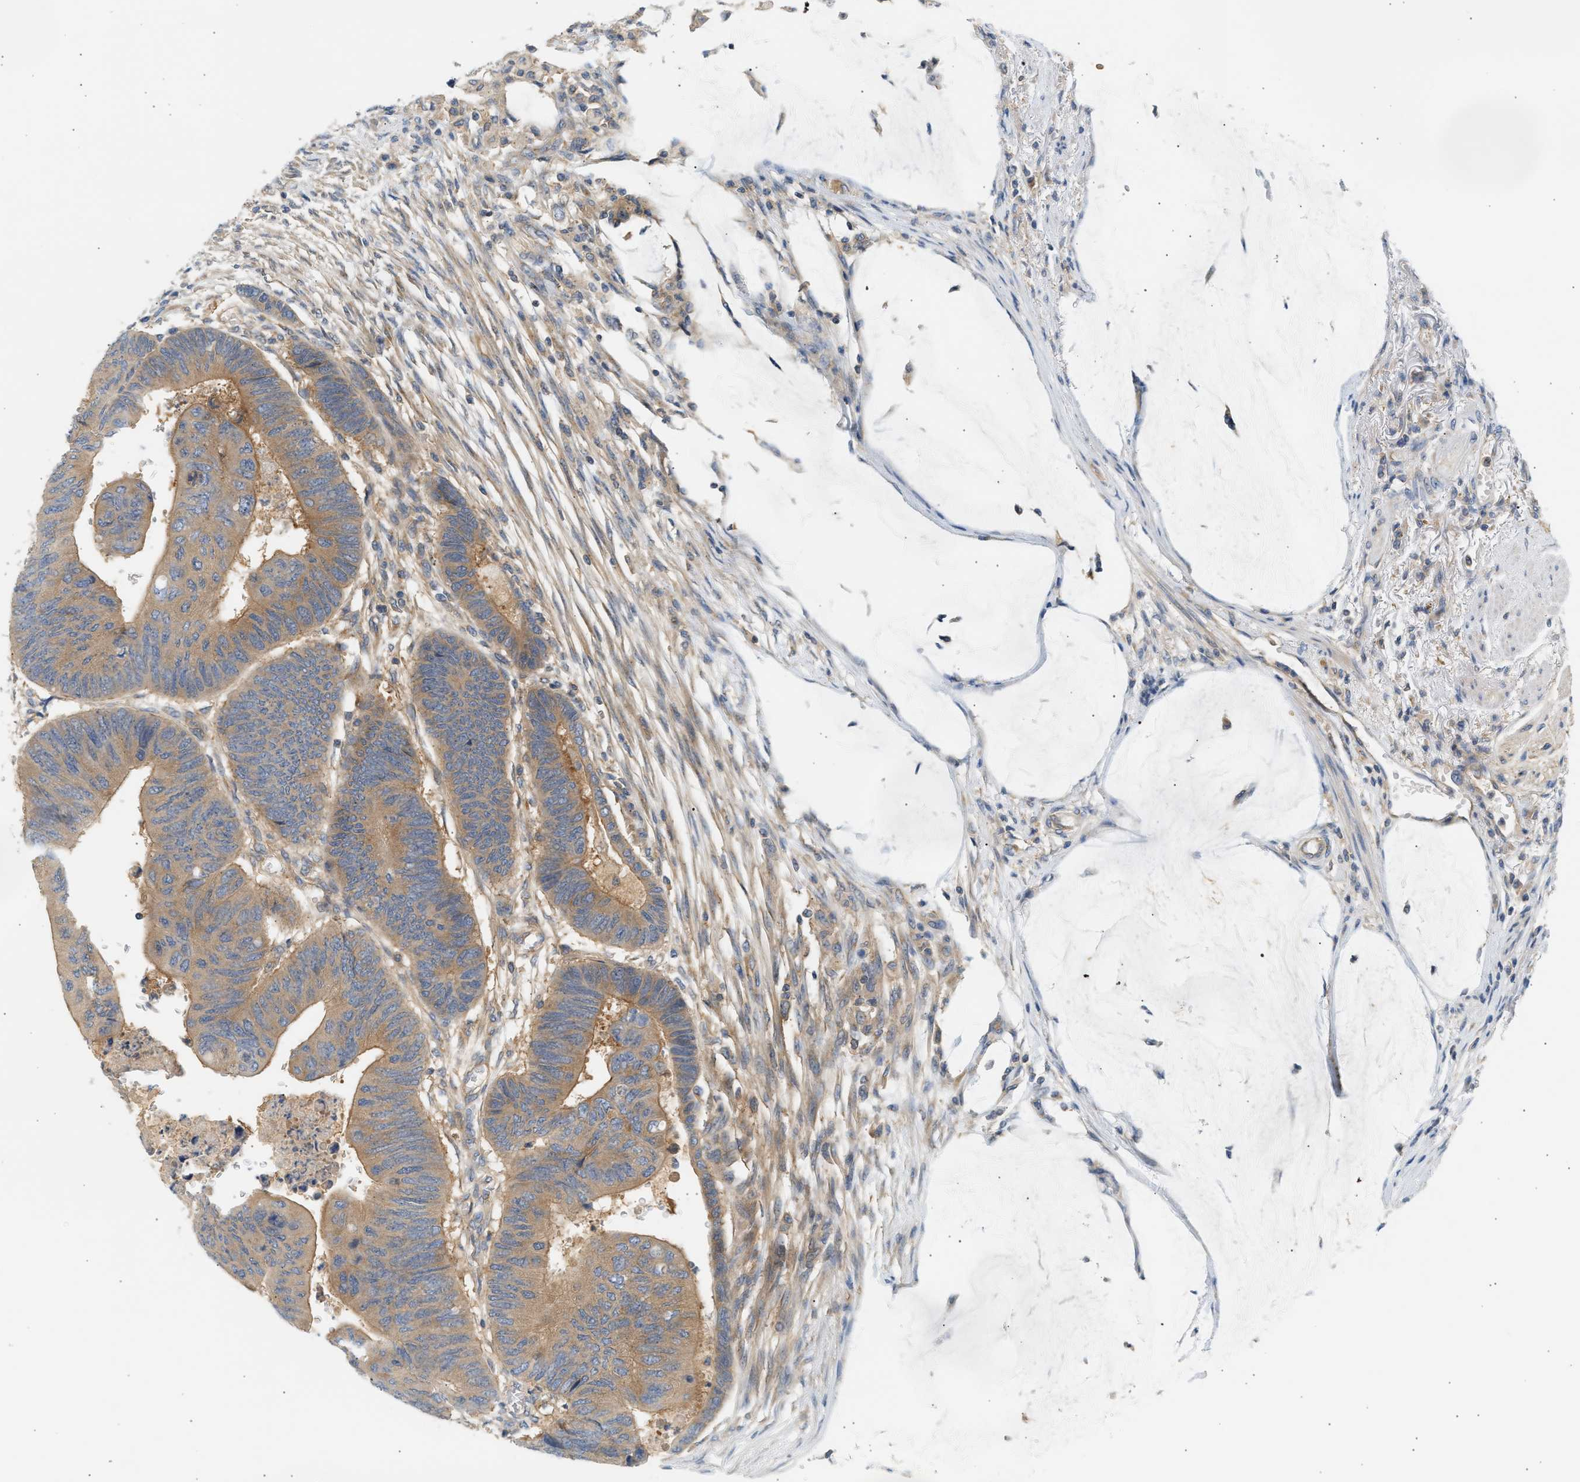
{"staining": {"intensity": "moderate", "quantity": ">75%", "location": "cytoplasmic/membranous"}, "tissue": "colorectal cancer", "cell_type": "Tumor cells", "image_type": "cancer", "snomed": [{"axis": "morphology", "description": "Normal tissue, NOS"}, {"axis": "morphology", "description": "Adenocarcinoma, NOS"}, {"axis": "topography", "description": "Rectum"}, {"axis": "topography", "description": "Peripheral nerve tissue"}], "caption": "Adenocarcinoma (colorectal) was stained to show a protein in brown. There is medium levels of moderate cytoplasmic/membranous expression in approximately >75% of tumor cells.", "gene": "PAFAH1B1", "patient": {"sex": "male", "age": 92}}